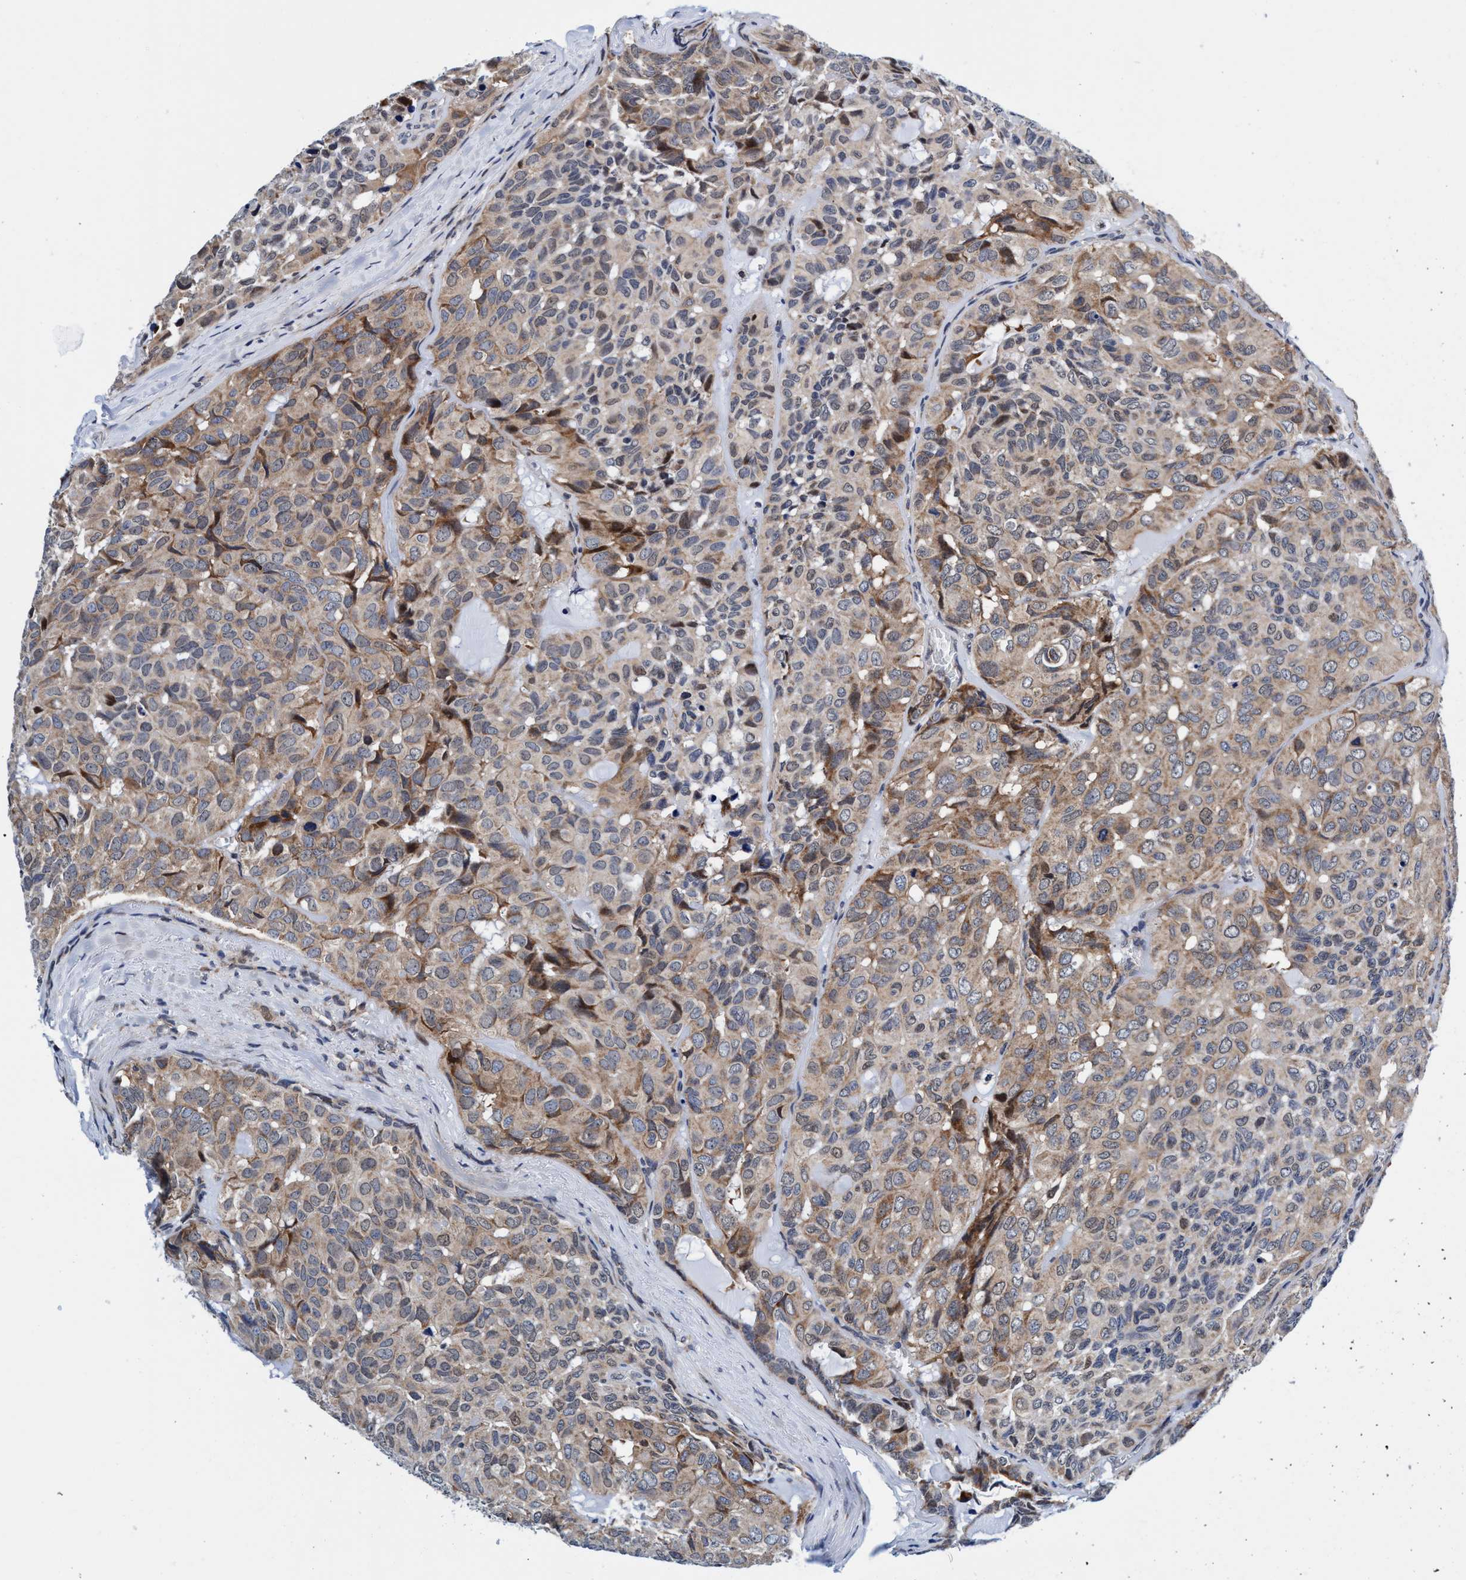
{"staining": {"intensity": "weak", "quantity": "25%-75%", "location": "cytoplasmic/membranous"}, "tissue": "head and neck cancer", "cell_type": "Tumor cells", "image_type": "cancer", "snomed": [{"axis": "morphology", "description": "Adenocarcinoma, NOS"}, {"axis": "topography", "description": "Salivary gland, NOS"}, {"axis": "topography", "description": "Head-Neck"}], "caption": "Protein staining by immunohistochemistry reveals weak cytoplasmic/membranous staining in about 25%-75% of tumor cells in head and neck cancer (adenocarcinoma).", "gene": "AGAP2", "patient": {"sex": "female", "age": 76}}